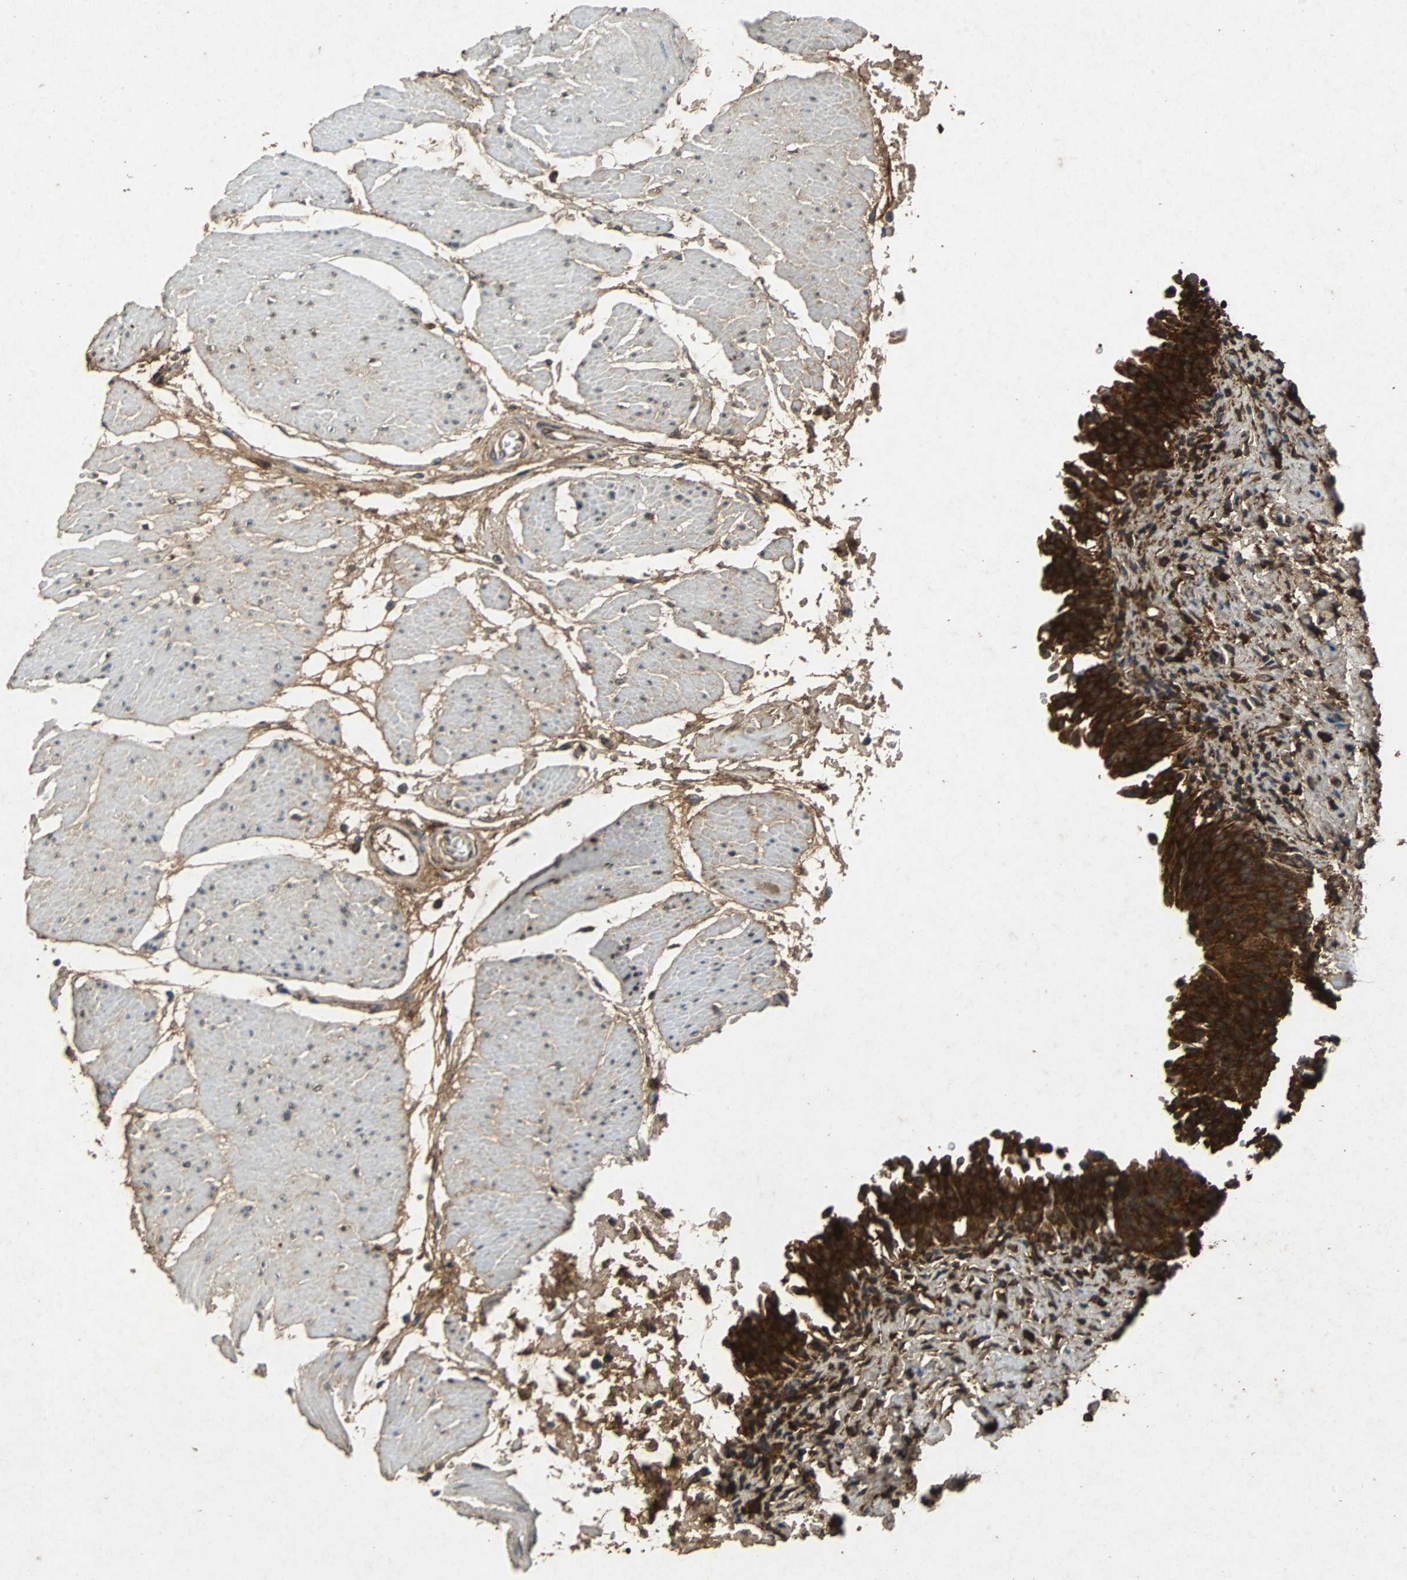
{"staining": {"intensity": "strong", "quantity": ">75%", "location": "cytoplasmic/membranous"}, "tissue": "urinary bladder", "cell_type": "Urothelial cells", "image_type": "normal", "snomed": [{"axis": "morphology", "description": "Normal tissue, NOS"}, {"axis": "topography", "description": "Urinary bladder"}], "caption": "A brown stain shows strong cytoplasmic/membranous staining of a protein in urothelial cells of normal human urinary bladder.", "gene": "NAA10", "patient": {"sex": "male", "age": 51}}